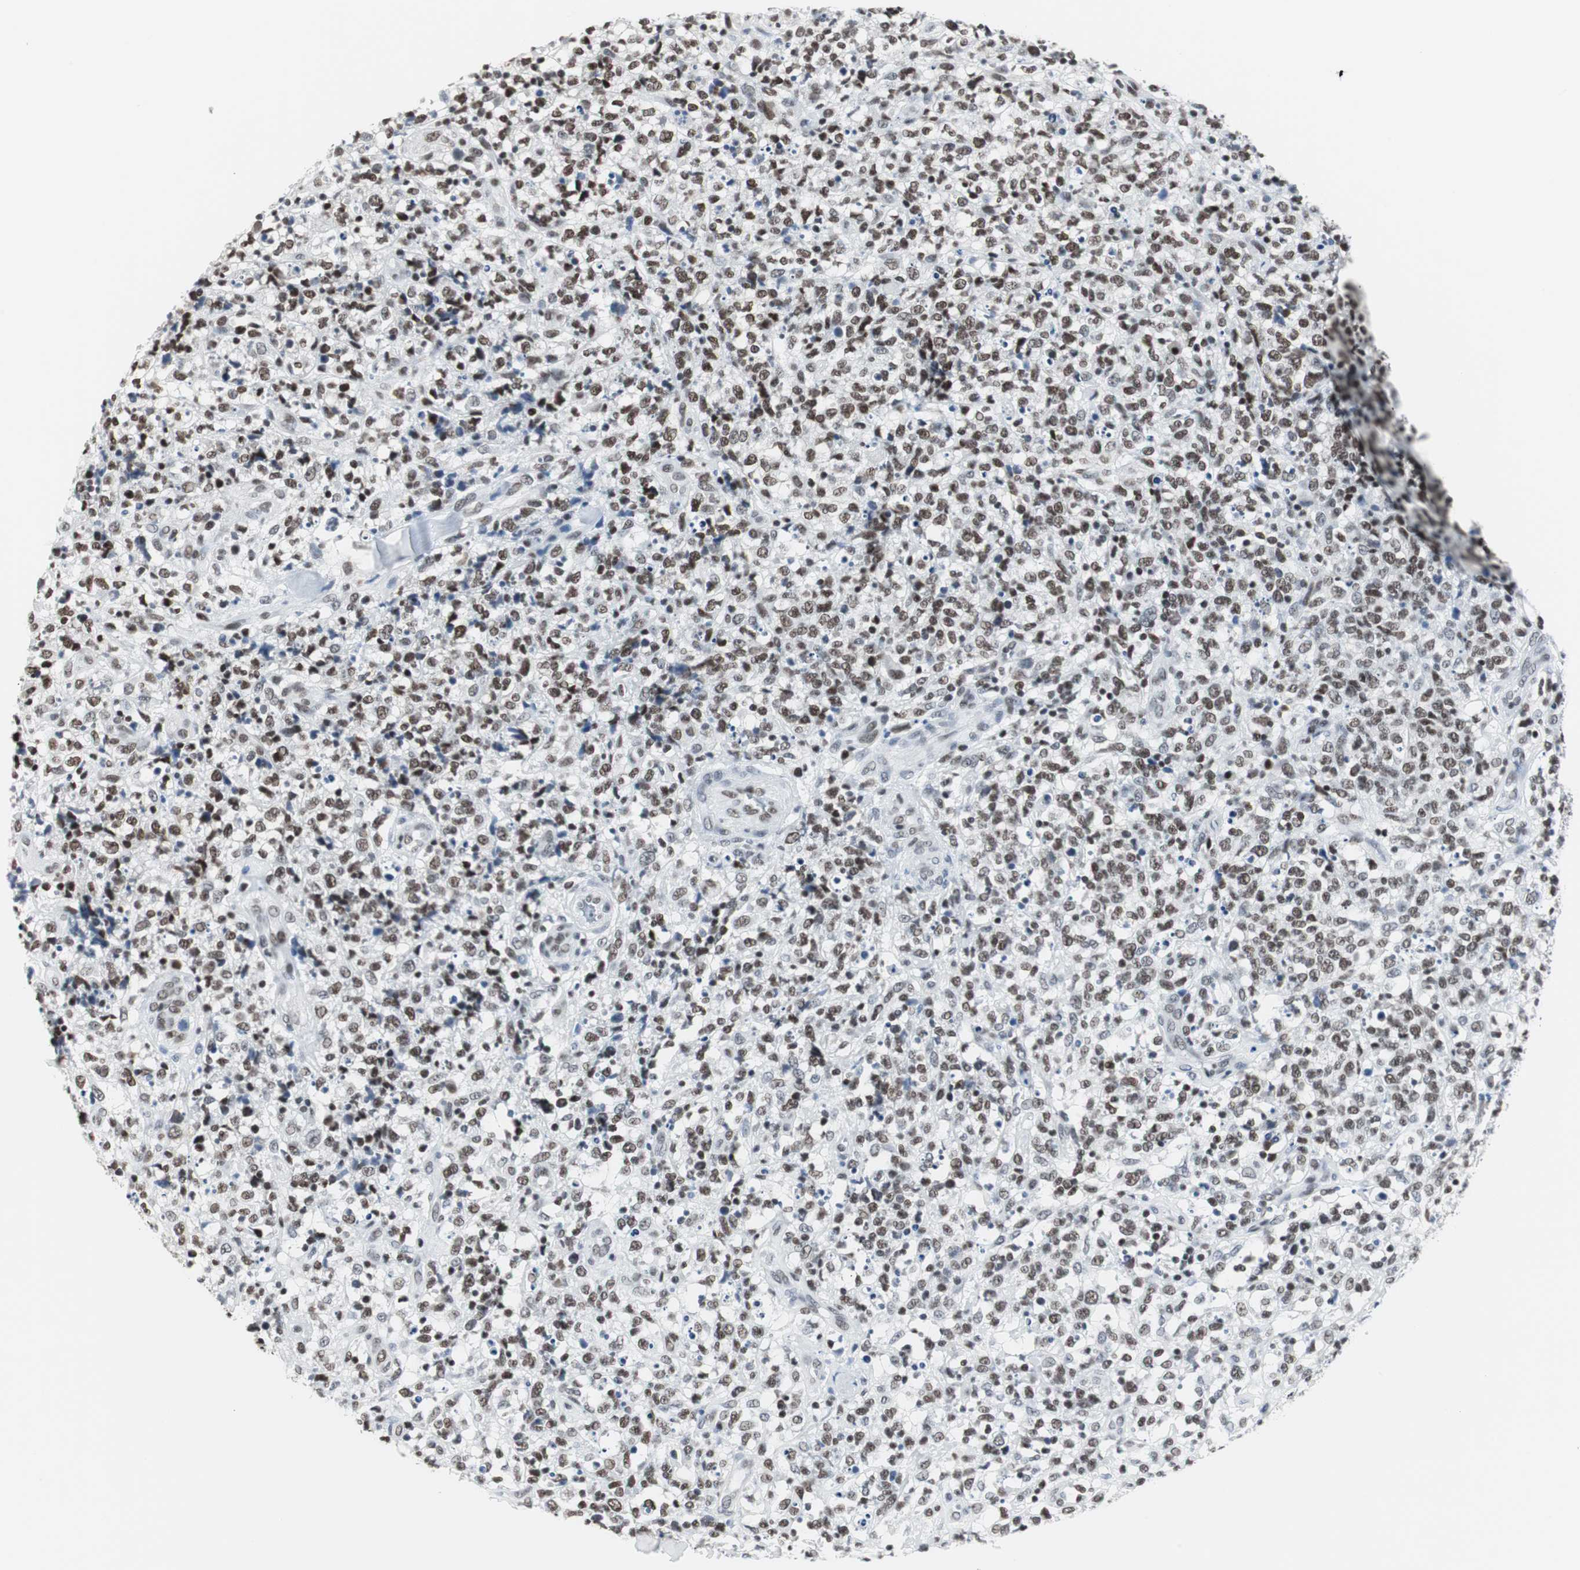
{"staining": {"intensity": "moderate", "quantity": "25%-75%", "location": "nuclear"}, "tissue": "lymphoma", "cell_type": "Tumor cells", "image_type": "cancer", "snomed": [{"axis": "morphology", "description": "Malignant lymphoma, non-Hodgkin's type, High grade"}, {"axis": "topography", "description": "Lymph node"}], "caption": "This micrograph shows lymphoma stained with IHC to label a protein in brown. The nuclear of tumor cells show moderate positivity for the protein. Nuclei are counter-stained blue.", "gene": "RAD9A", "patient": {"sex": "female", "age": 73}}